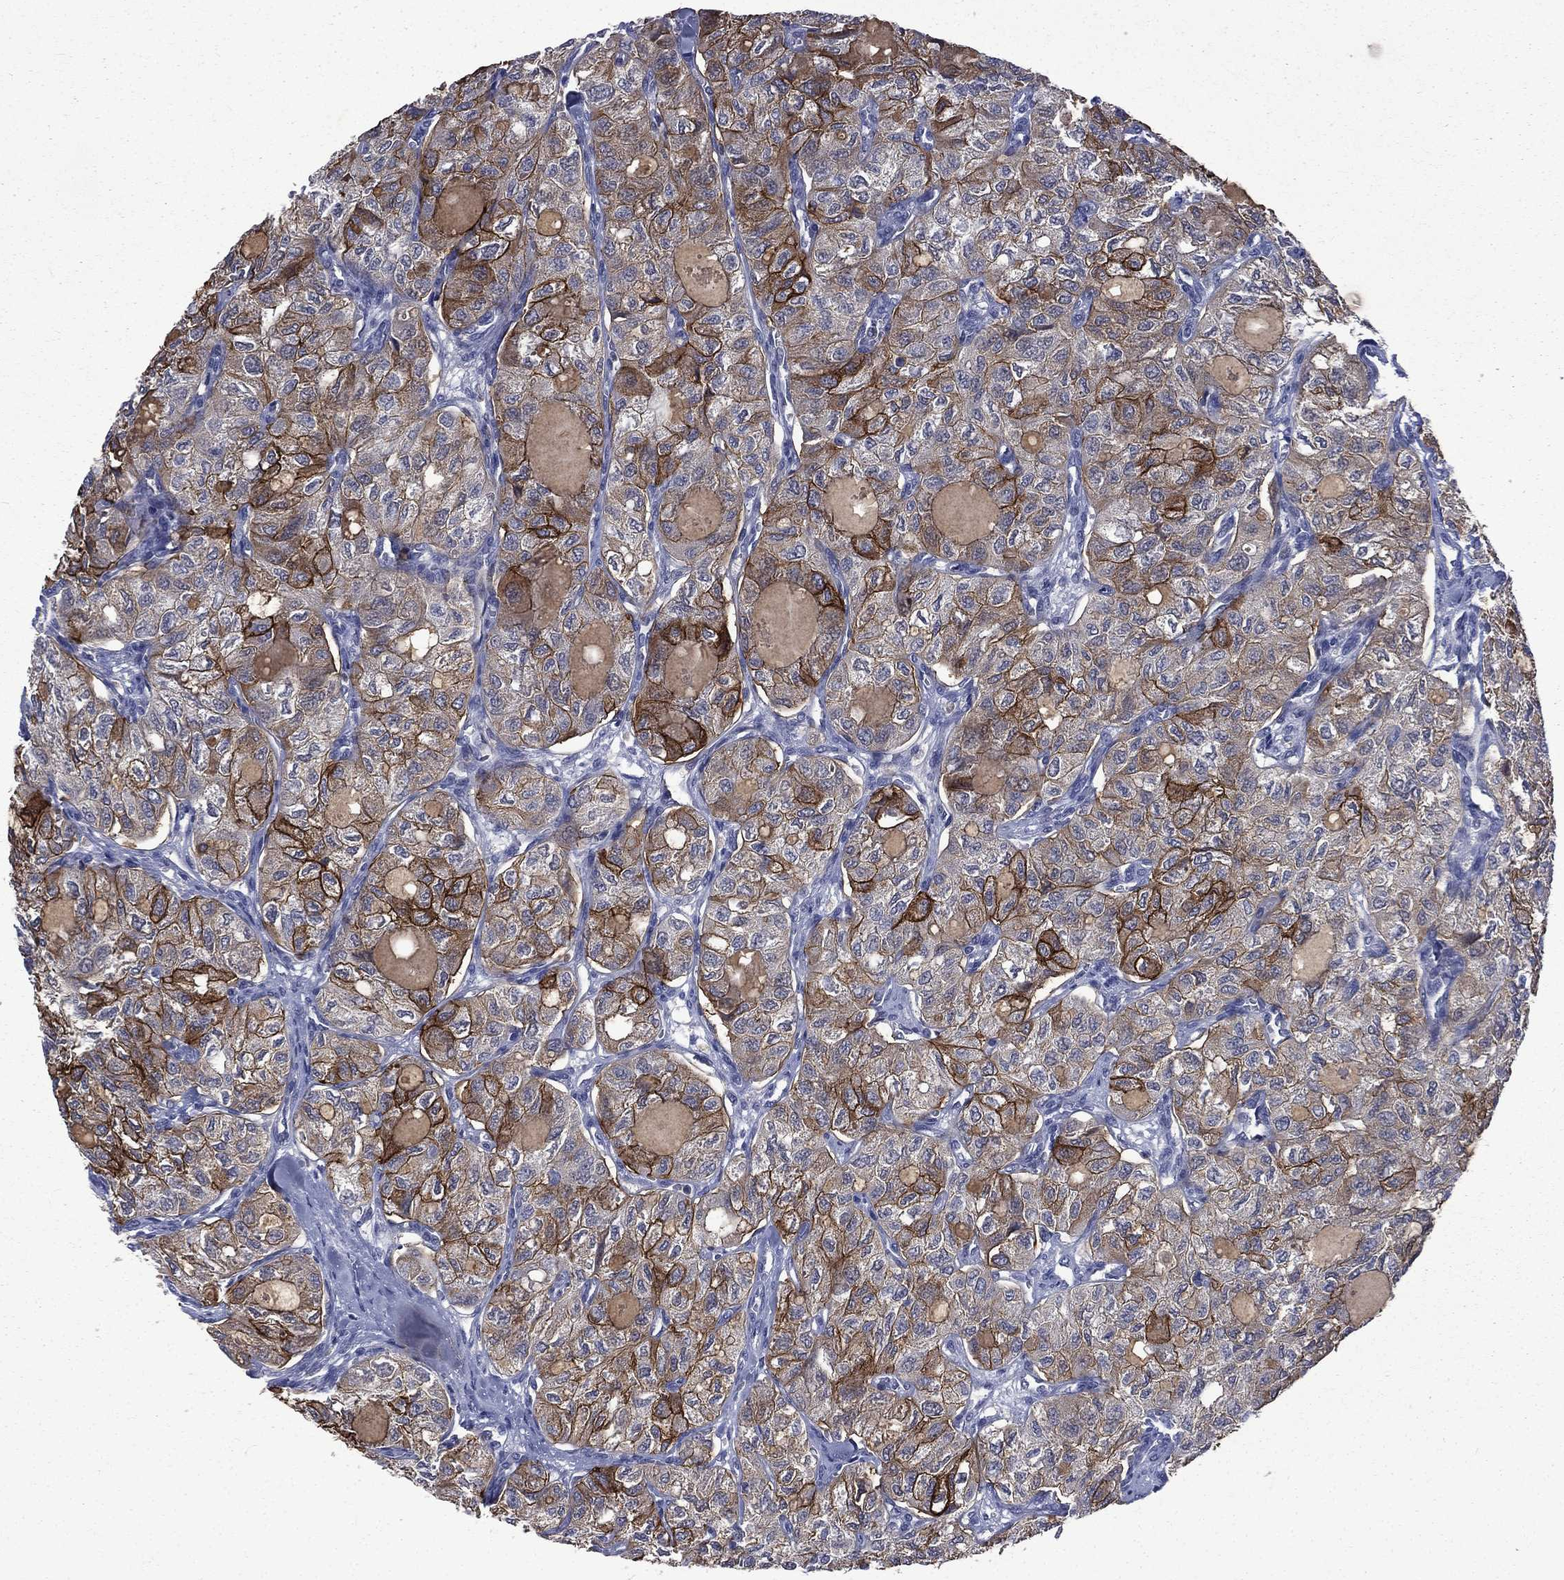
{"staining": {"intensity": "moderate", "quantity": "25%-75%", "location": "cytoplasmic/membranous"}, "tissue": "thyroid cancer", "cell_type": "Tumor cells", "image_type": "cancer", "snomed": [{"axis": "morphology", "description": "Follicular adenoma carcinoma, NOS"}, {"axis": "topography", "description": "Thyroid gland"}], "caption": "A medium amount of moderate cytoplasmic/membranous positivity is identified in approximately 25%-75% of tumor cells in thyroid cancer tissue.", "gene": "CA12", "patient": {"sex": "male", "age": 75}}